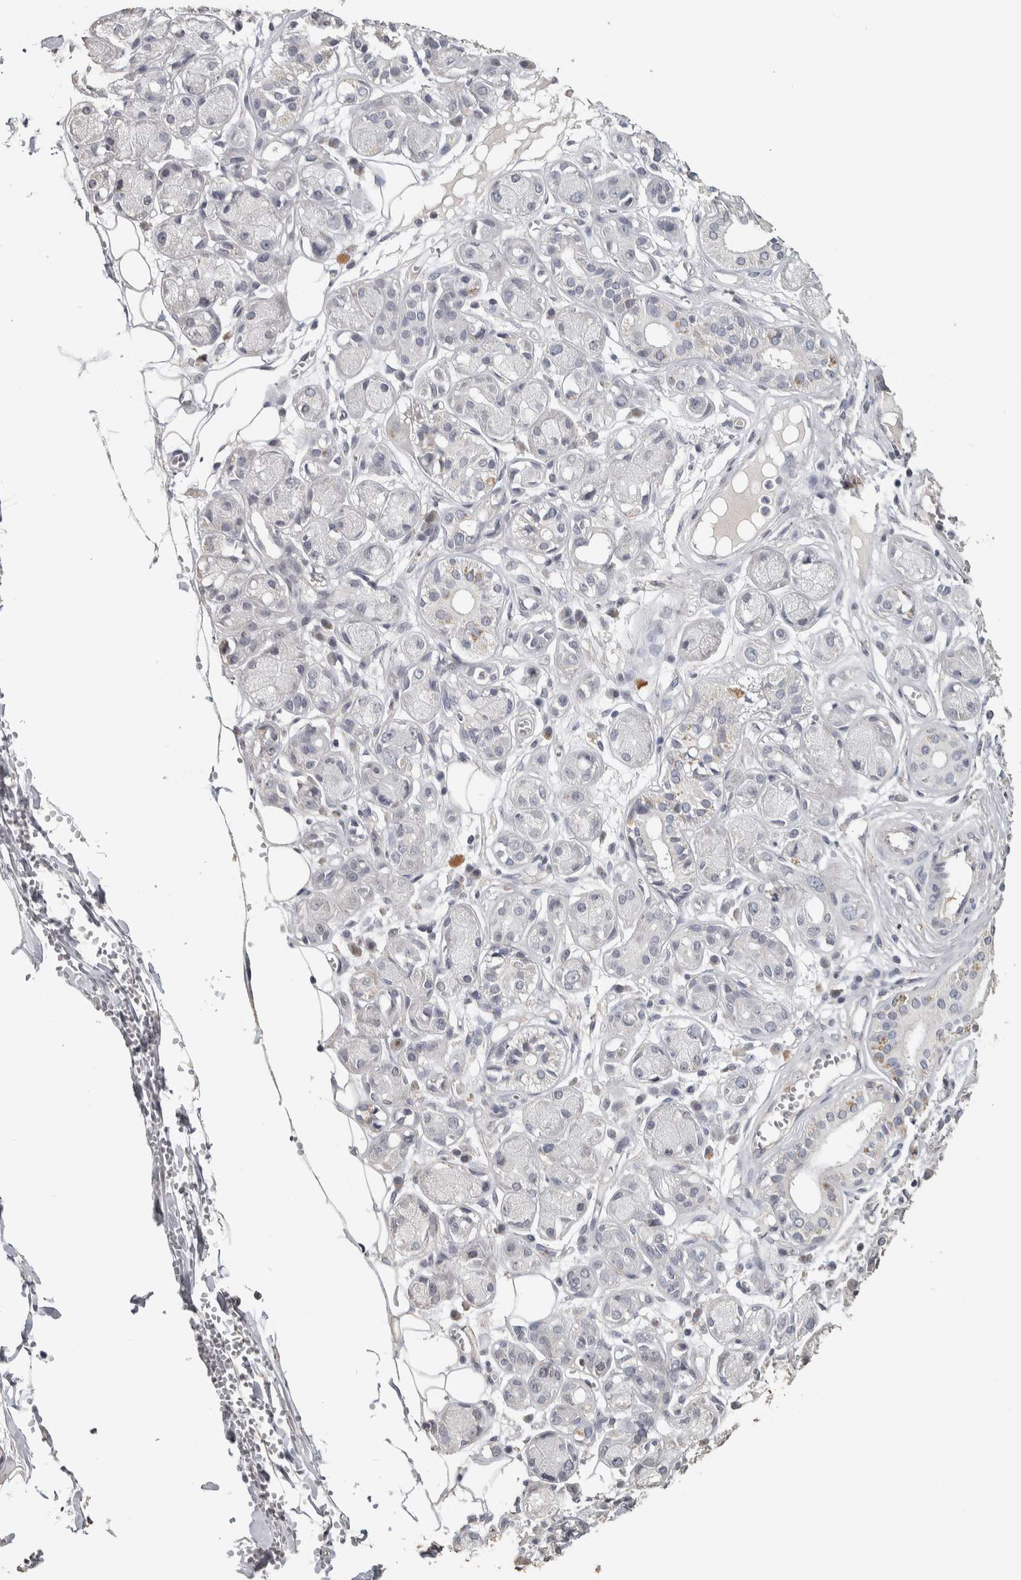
{"staining": {"intensity": "negative", "quantity": "none", "location": "none"}, "tissue": "adipose tissue", "cell_type": "Adipocytes", "image_type": "normal", "snomed": [{"axis": "morphology", "description": "Normal tissue, NOS"}, {"axis": "morphology", "description": "Inflammation, NOS"}, {"axis": "topography", "description": "Salivary gland"}, {"axis": "topography", "description": "Peripheral nerve tissue"}], "caption": "This is an IHC micrograph of benign human adipose tissue. There is no staining in adipocytes.", "gene": "NECAB1", "patient": {"sex": "female", "age": 75}}